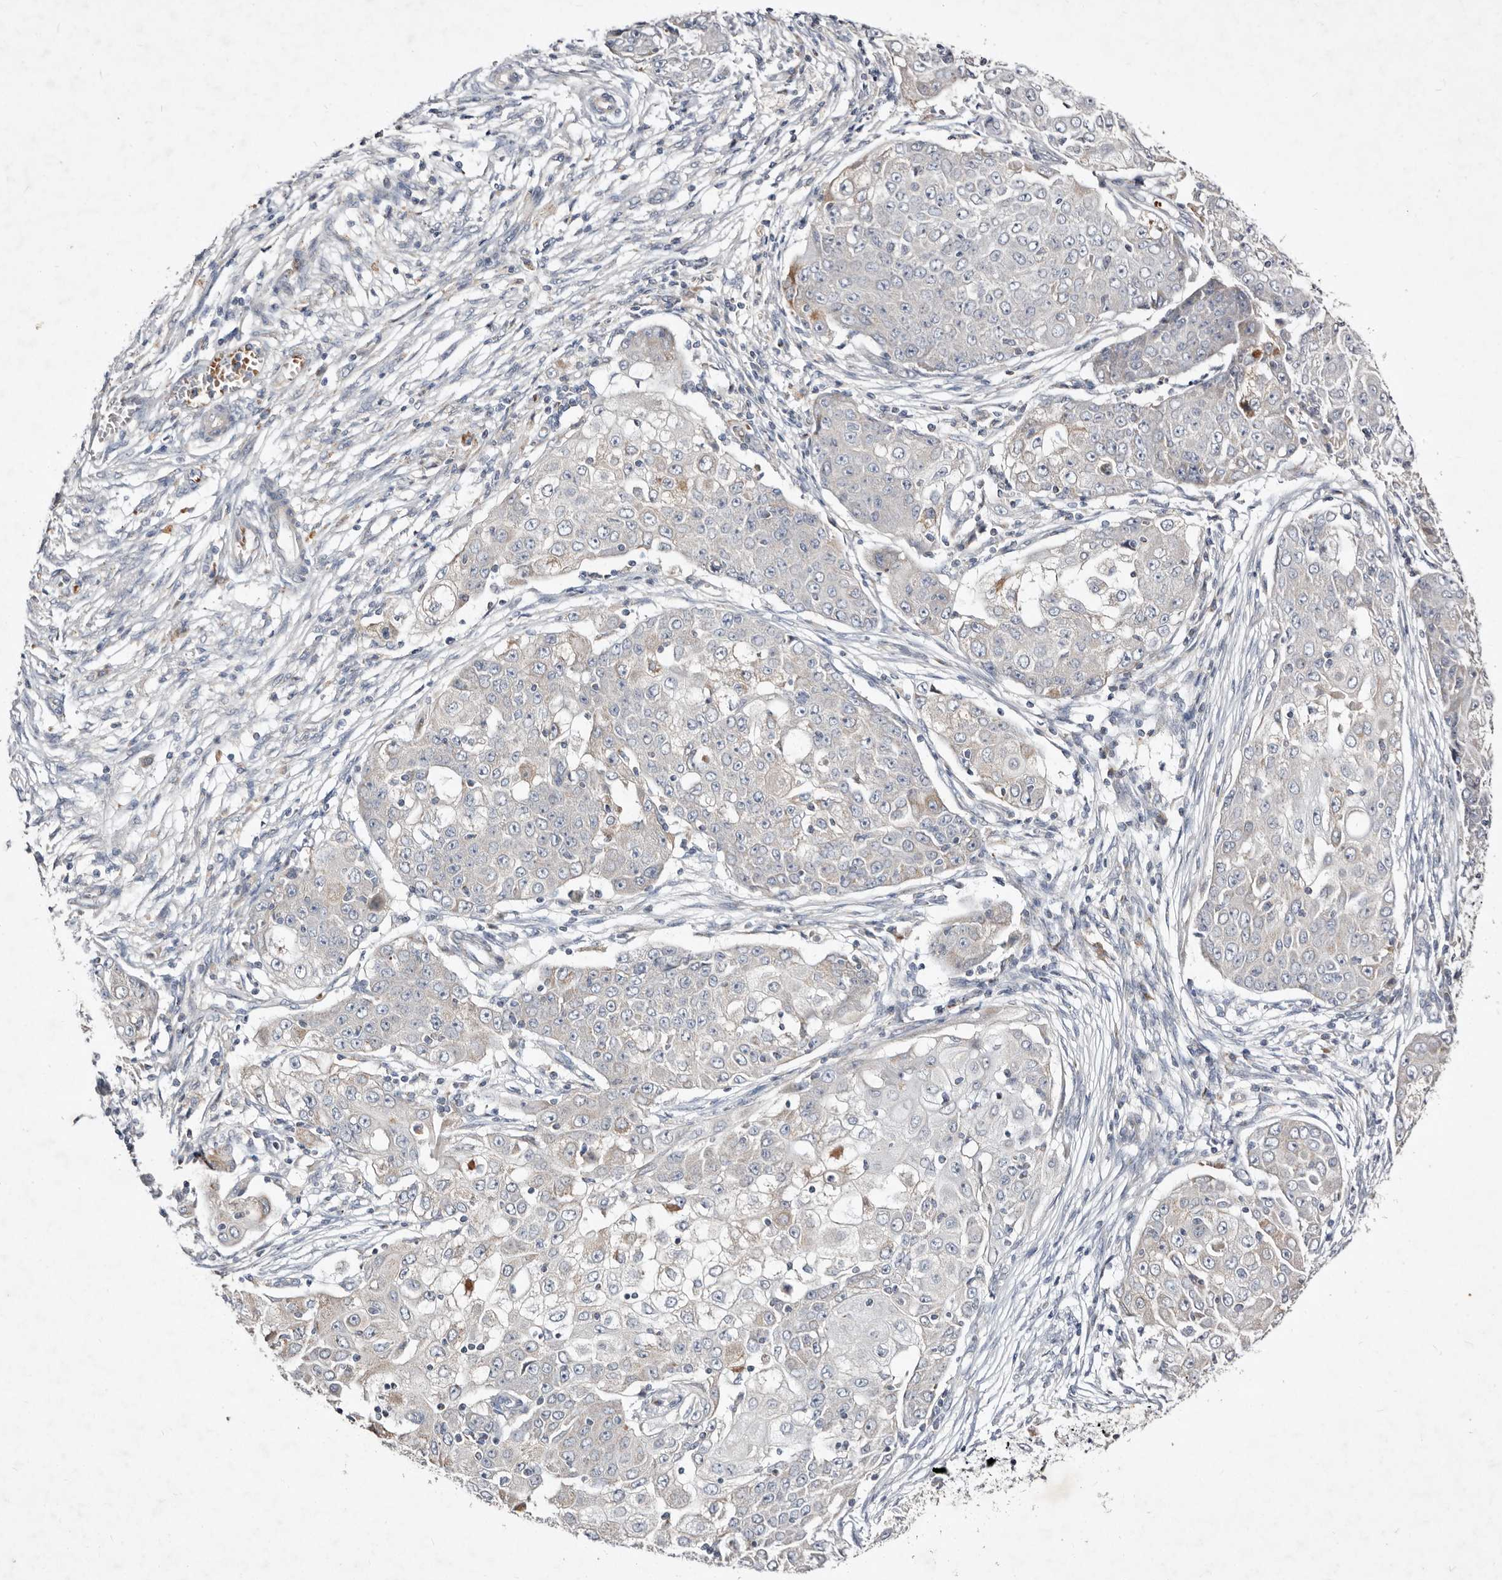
{"staining": {"intensity": "negative", "quantity": "none", "location": "none"}, "tissue": "ovarian cancer", "cell_type": "Tumor cells", "image_type": "cancer", "snomed": [{"axis": "morphology", "description": "Carcinoma, endometroid"}, {"axis": "topography", "description": "Ovary"}], "caption": "Image shows no significant protein expression in tumor cells of endometroid carcinoma (ovarian). Nuclei are stained in blue.", "gene": "SLC25A20", "patient": {"sex": "female", "age": 42}}